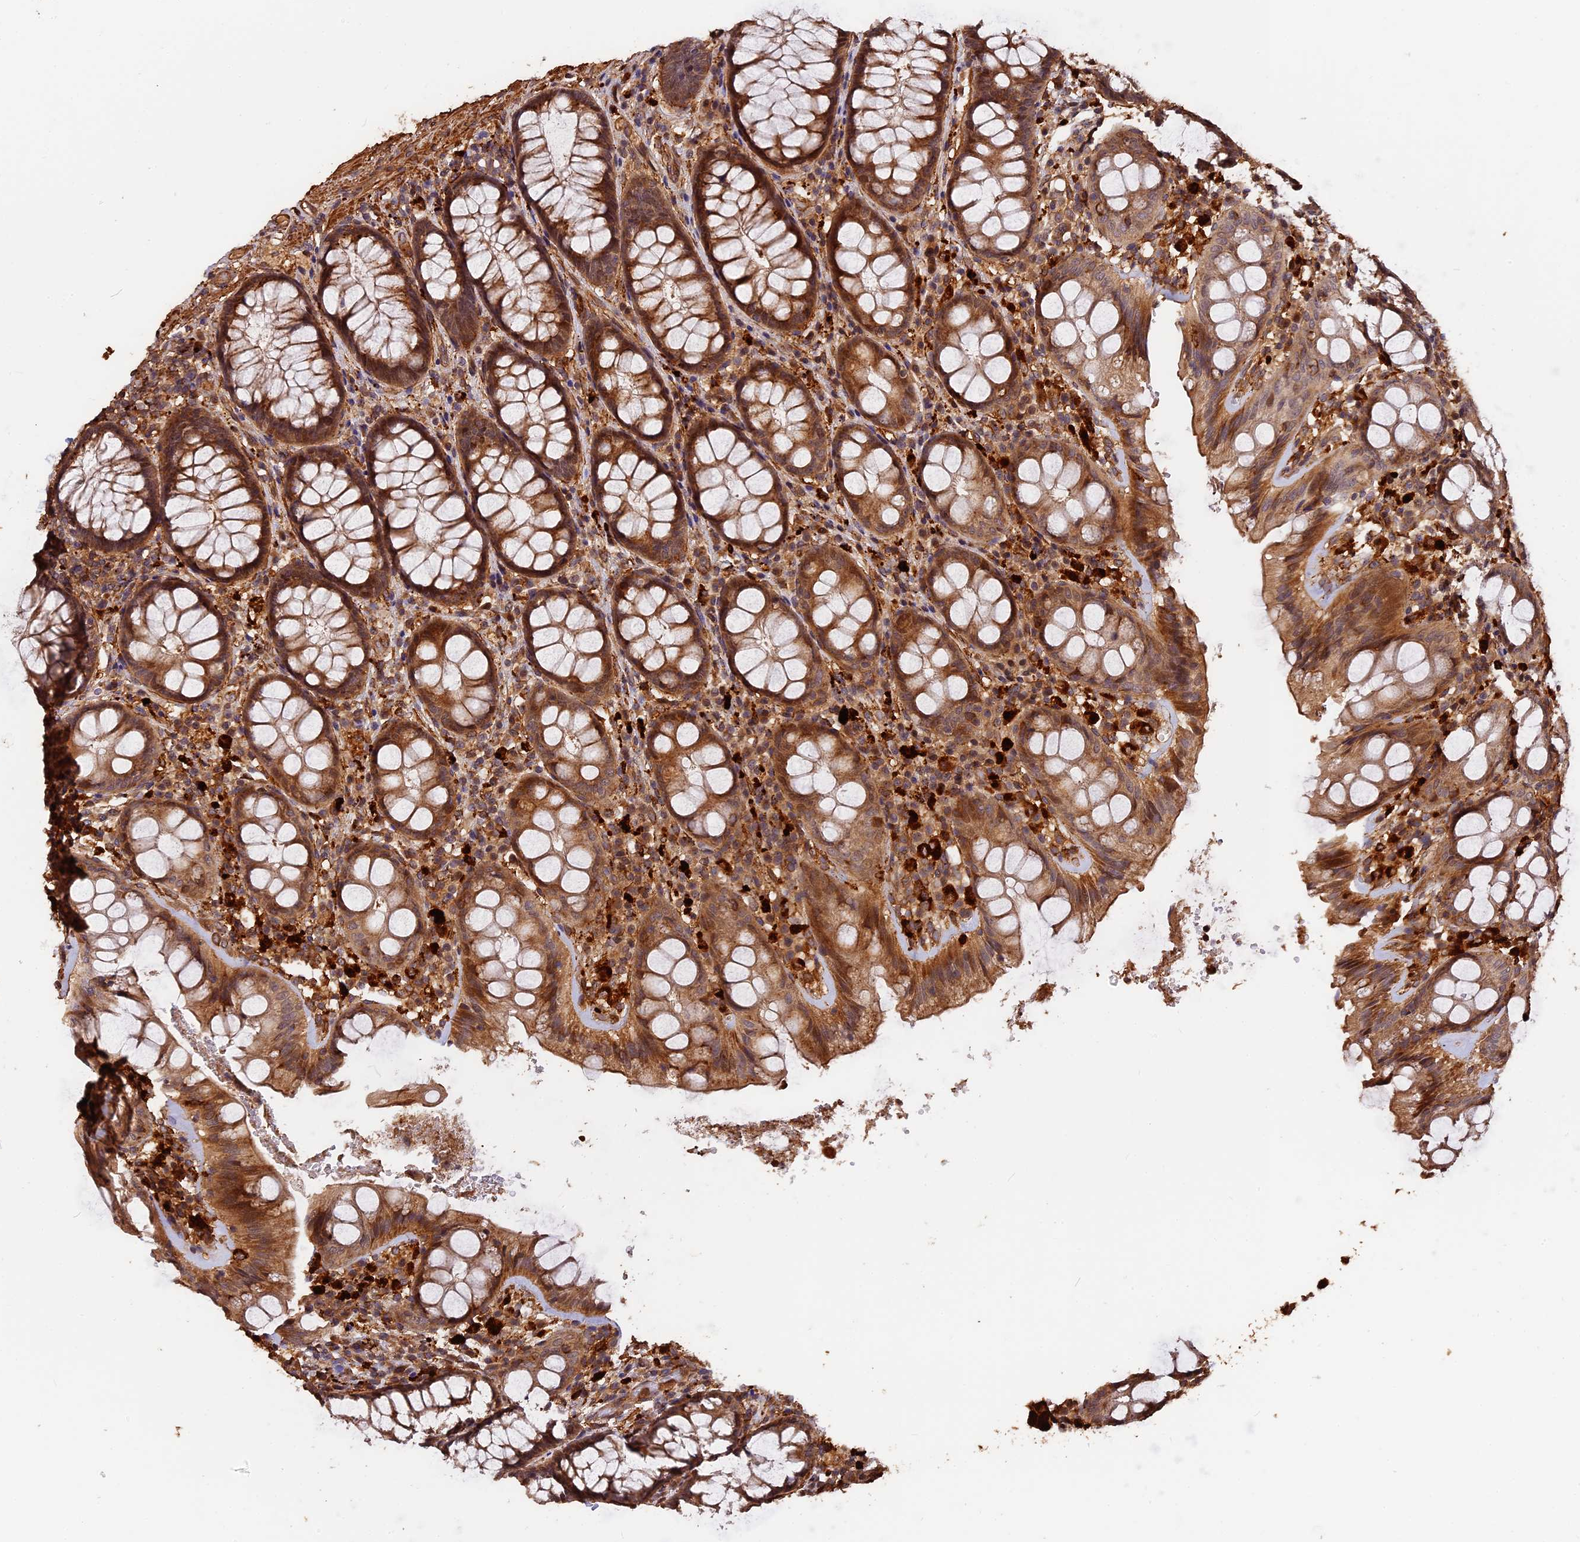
{"staining": {"intensity": "moderate", "quantity": ">75%", "location": "cytoplasmic/membranous,nuclear"}, "tissue": "rectum", "cell_type": "Glandular cells", "image_type": "normal", "snomed": [{"axis": "morphology", "description": "Normal tissue, NOS"}, {"axis": "topography", "description": "Rectum"}], "caption": "A micrograph showing moderate cytoplasmic/membranous,nuclear staining in about >75% of glandular cells in unremarkable rectum, as visualized by brown immunohistochemical staining.", "gene": "MMP15", "patient": {"sex": "male", "age": 83}}